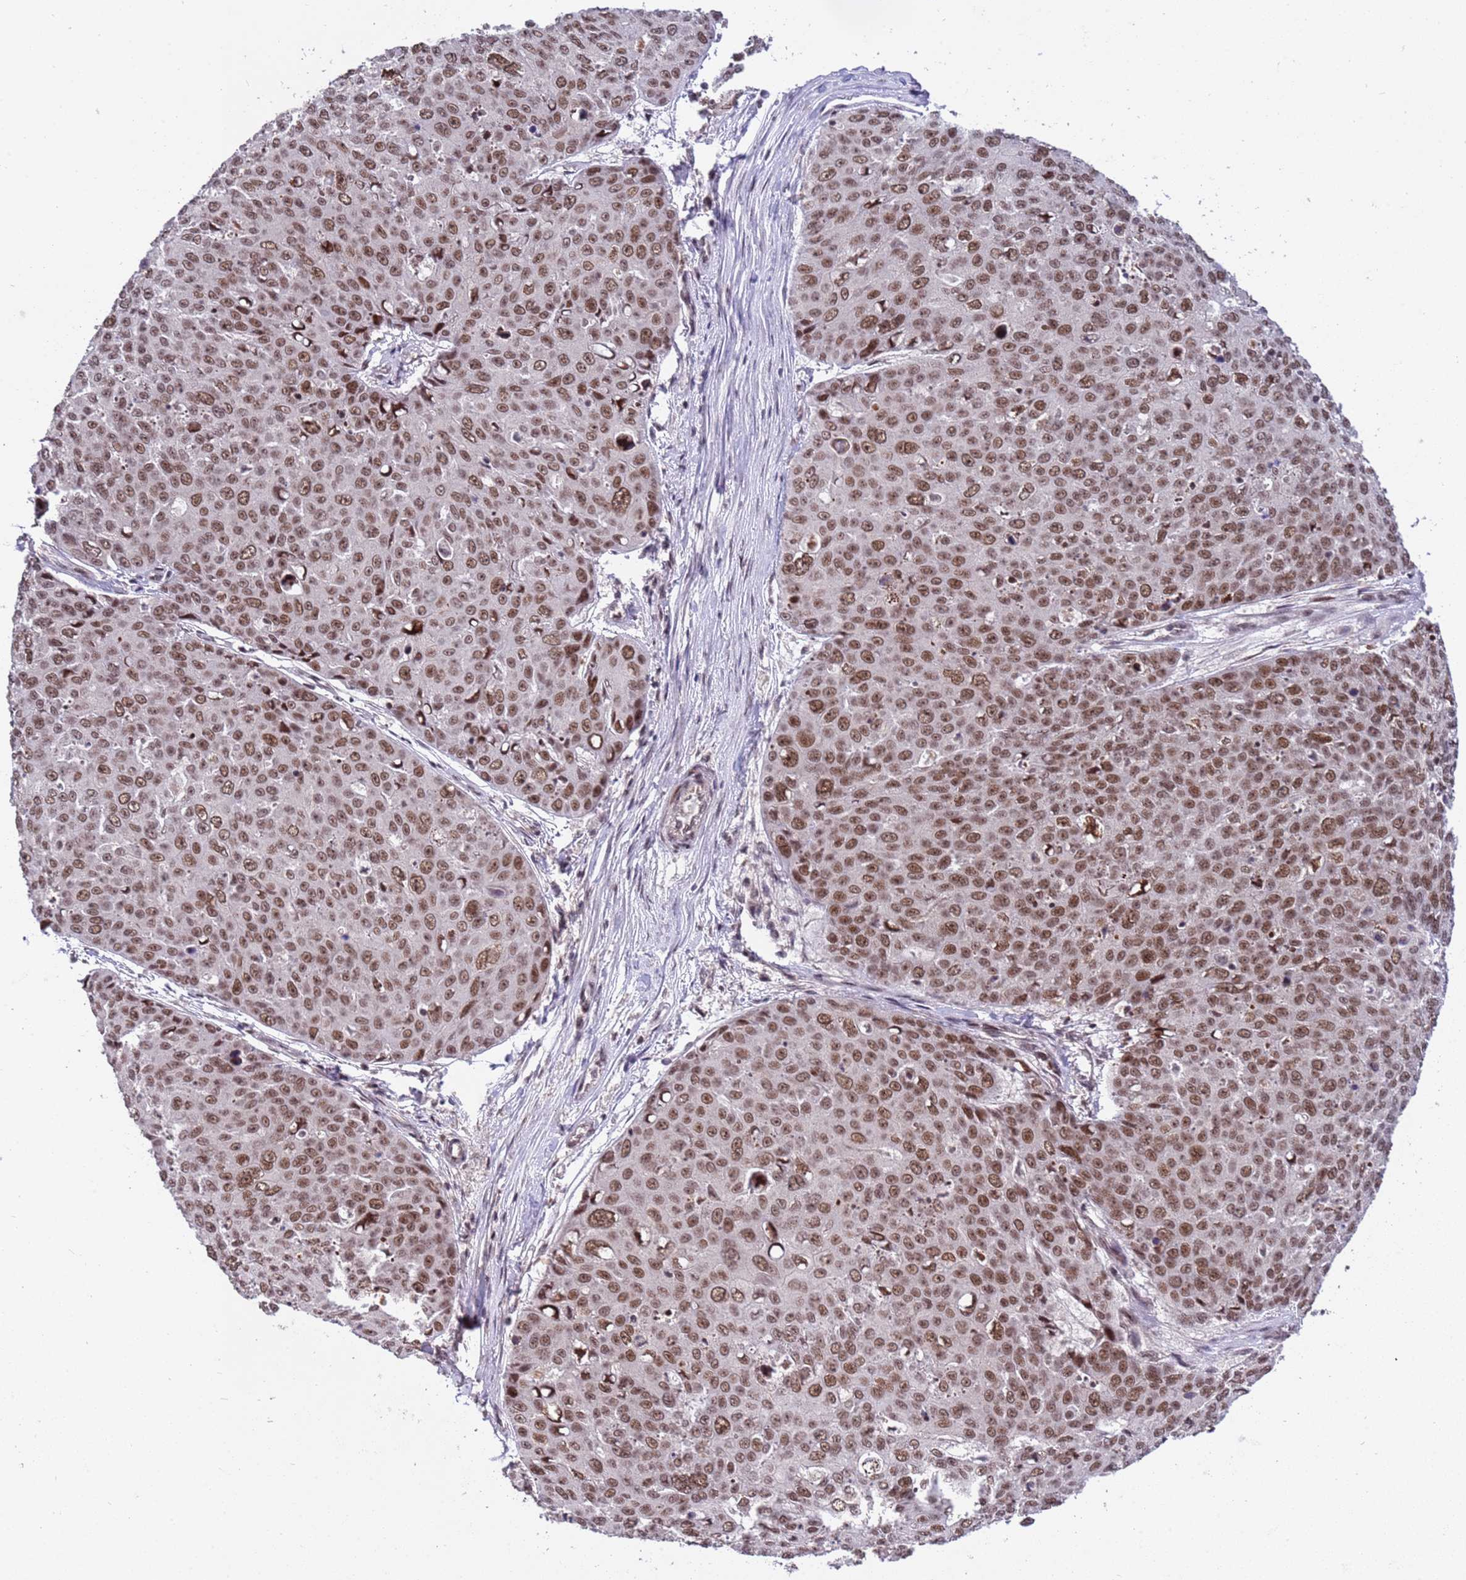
{"staining": {"intensity": "moderate", "quantity": ">75%", "location": "nuclear"}, "tissue": "skin cancer", "cell_type": "Tumor cells", "image_type": "cancer", "snomed": [{"axis": "morphology", "description": "Squamous cell carcinoma, NOS"}, {"axis": "topography", "description": "Skin"}], "caption": "Squamous cell carcinoma (skin) stained with a brown dye demonstrates moderate nuclear positive expression in about >75% of tumor cells.", "gene": "PPM1H", "patient": {"sex": "male", "age": 71}}